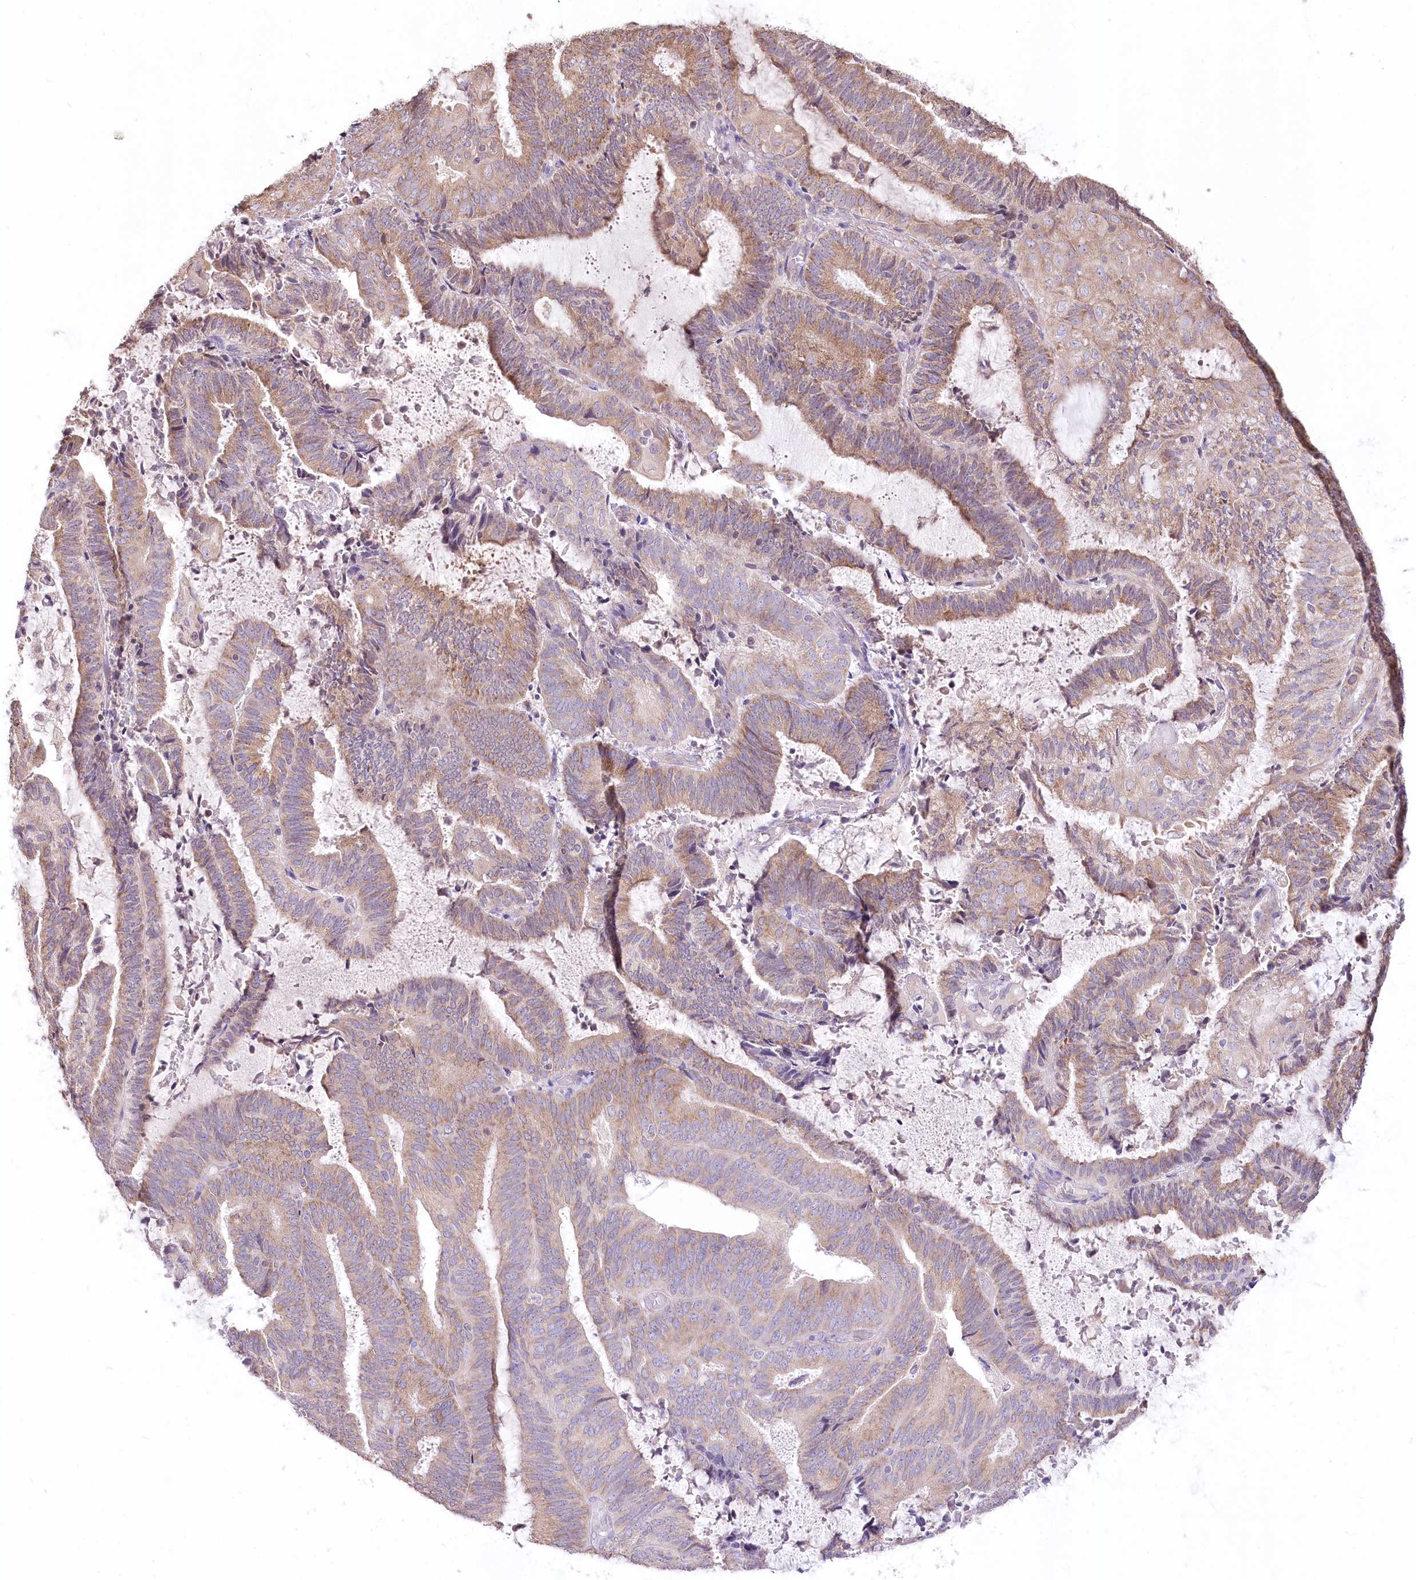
{"staining": {"intensity": "moderate", "quantity": "25%-75%", "location": "cytoplasmic/membranous"}, "tissue": "endometrial cancer", "cell_type": "Tumor cells", "image_type": "cancer", "snomed": [{"axis": "morphology", "description": "Adenocarcinoma, NOS"}, {"axis": "topography", "description": "Endometrium"}], "caption": "Endometrial adenocarcinoma tissue demonstrates moderate cytoplasmic/membranous positivity in approximately 25%-75% of tumor cells", "gene": "STT3B", "patient": {"sex": "female", "age": 81}}